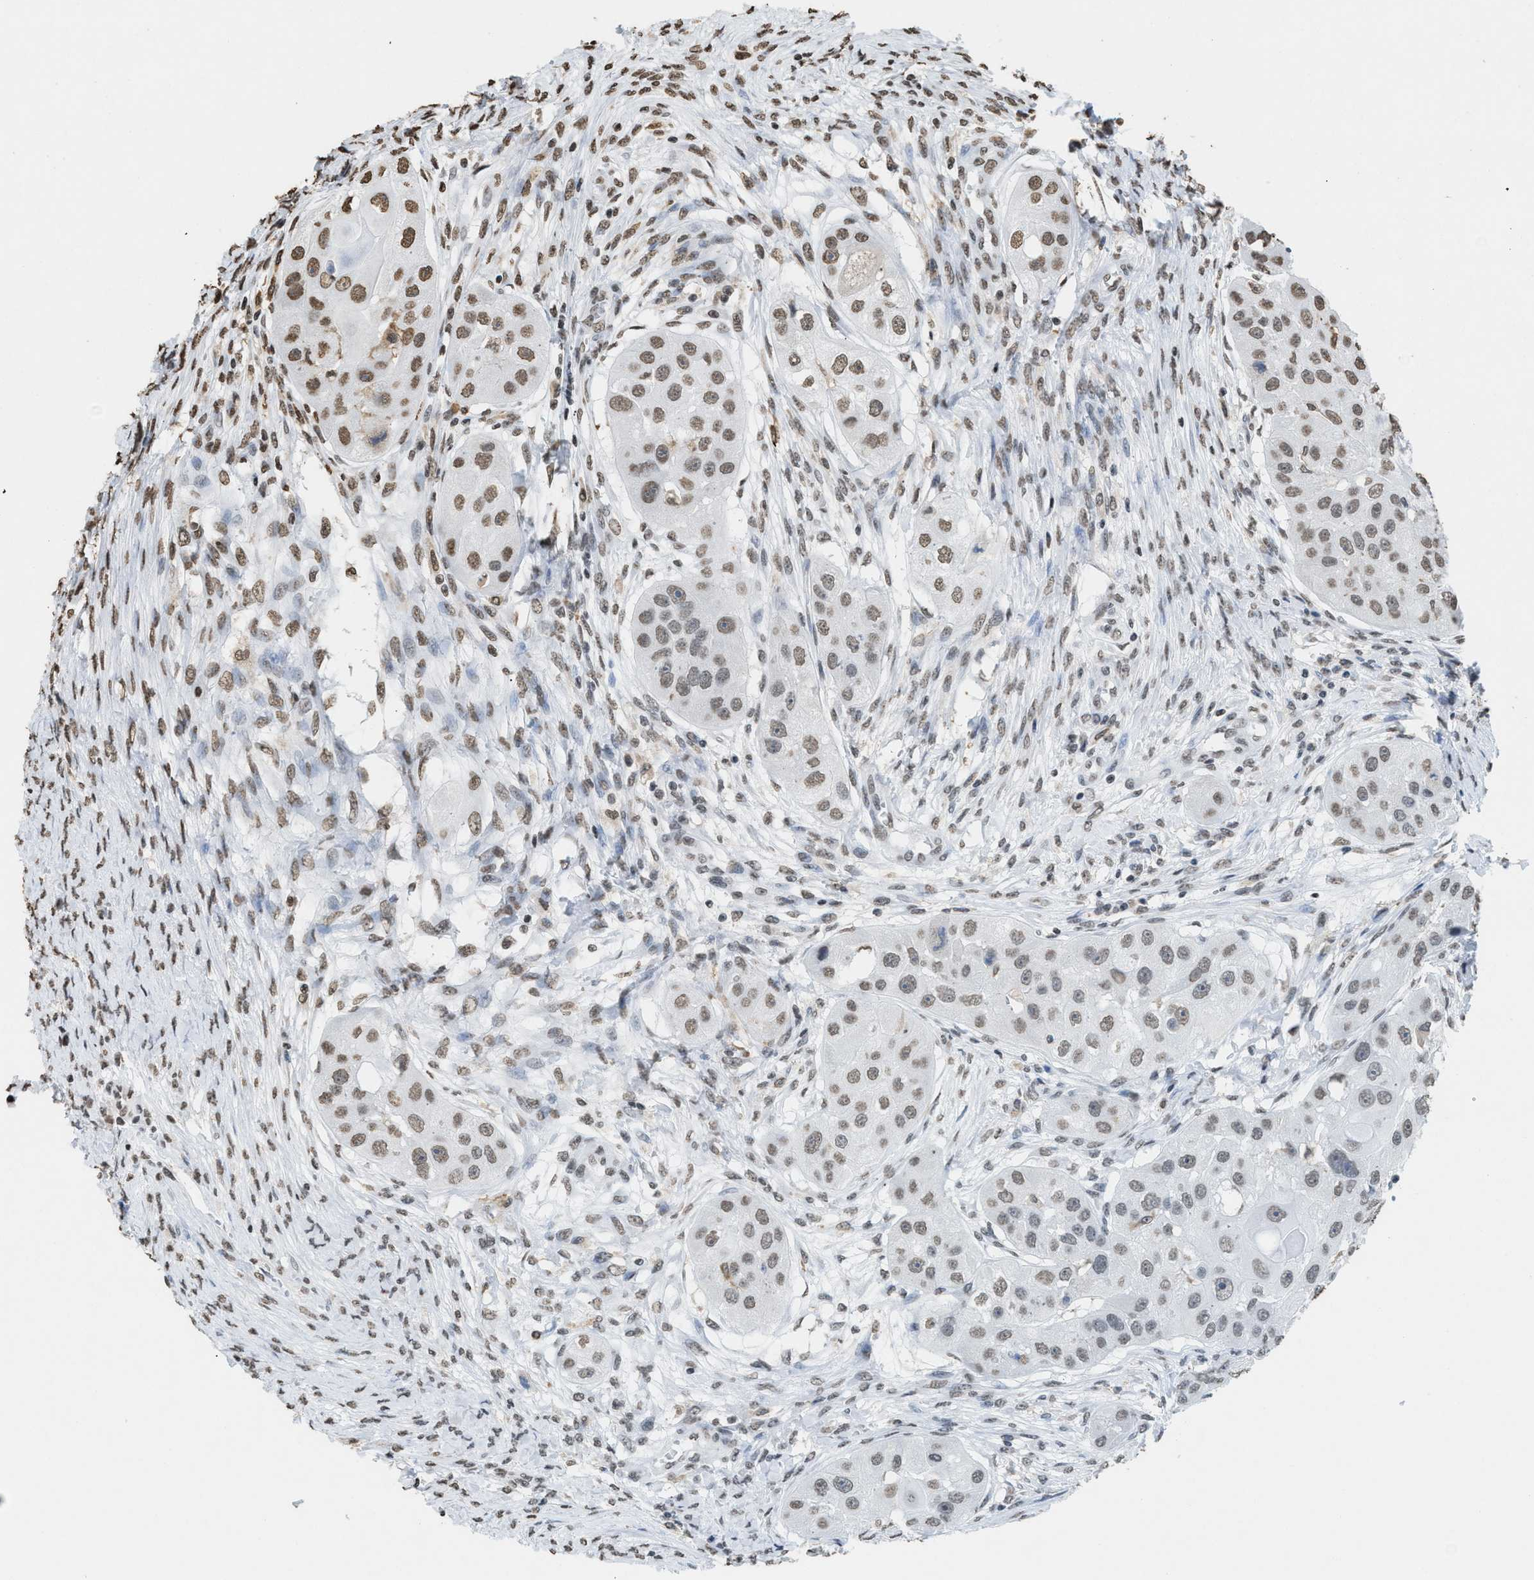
{"staining": {"intensity": "moderate", "quantity": "<25%", "location": "nuclear"}, "tissue": "head and neck cancer", "cell_type": "Tumor cells", "image_type": "cancer", "snomed": [{"axis": "morphology", "description": "Normal tissue, NOS"}, {"axis": "morphology", "description": "Squamous cell carcinoma, NOS"}, {"axis": "topography", "description": "Skeletal muscle"}, {"axis": "topography", "description": "Head-Neck"}], "caption": "A histopathology image of human squamous cell carcinoma (head and neck) stained for a protein displays moderate nuclear brown staining in tumor cells.", "gene": "NUP88", "patient": {"sex": "male", "age": 51}}